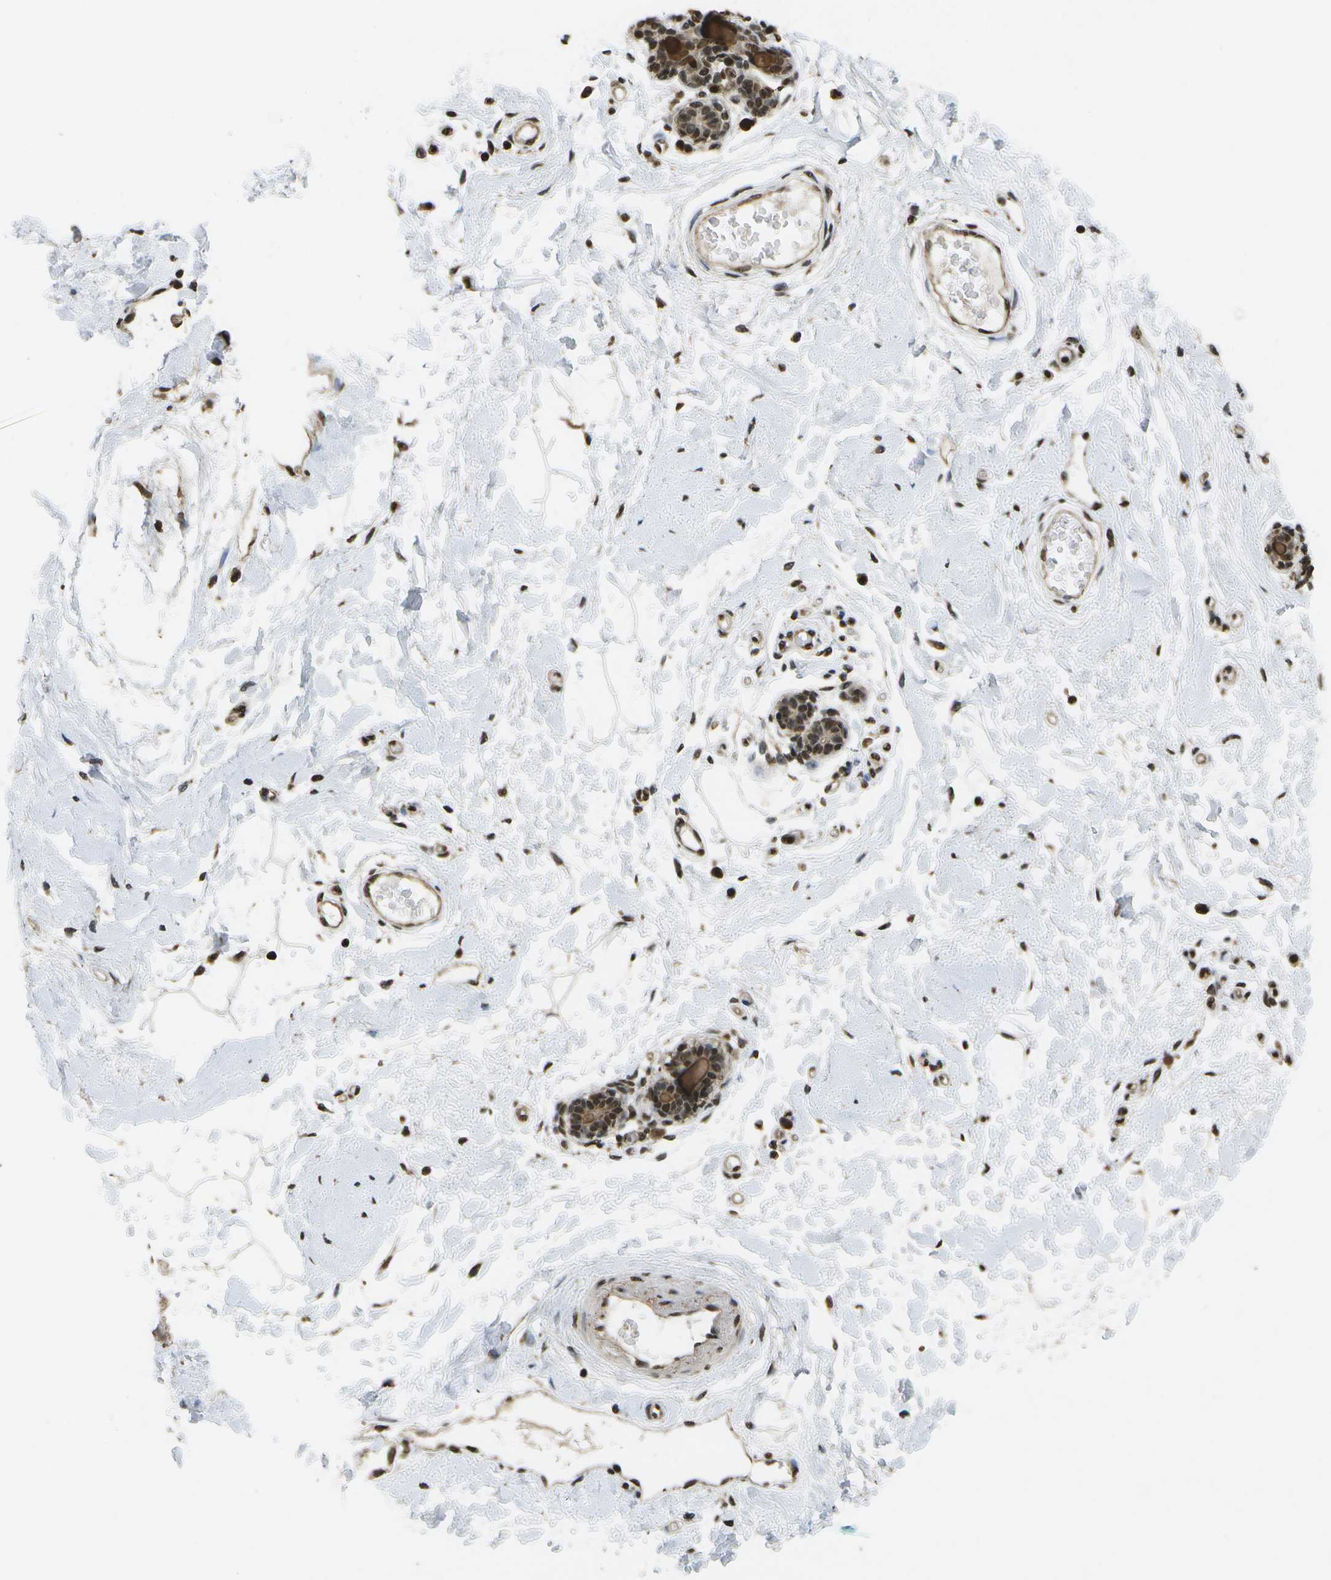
{"staining": {"intensity": "moderate", "quantity": ">75%", "location": "nuclear"}, "tissue": "breast", "cell_type": "Adipocytes", "image_type": "normal", "snomed": [{"axis": "morphology", "description": "Normal tissue, NOS"}, {"axis": "morphology", "description": "Lobular carcinoma"}, {"axis": "topography", "description": "Breast"}], "caption": "The image demonstrates staining of unremarkable breast, revealing moderate nuclear protein positivity (brown color) within adipocytes. Immunohistochemistry (ihc) stains the protein in brown and the nuclei are stained blue.", "gene": "SPEN", "patient": {"sex": "female", "age": 59}}